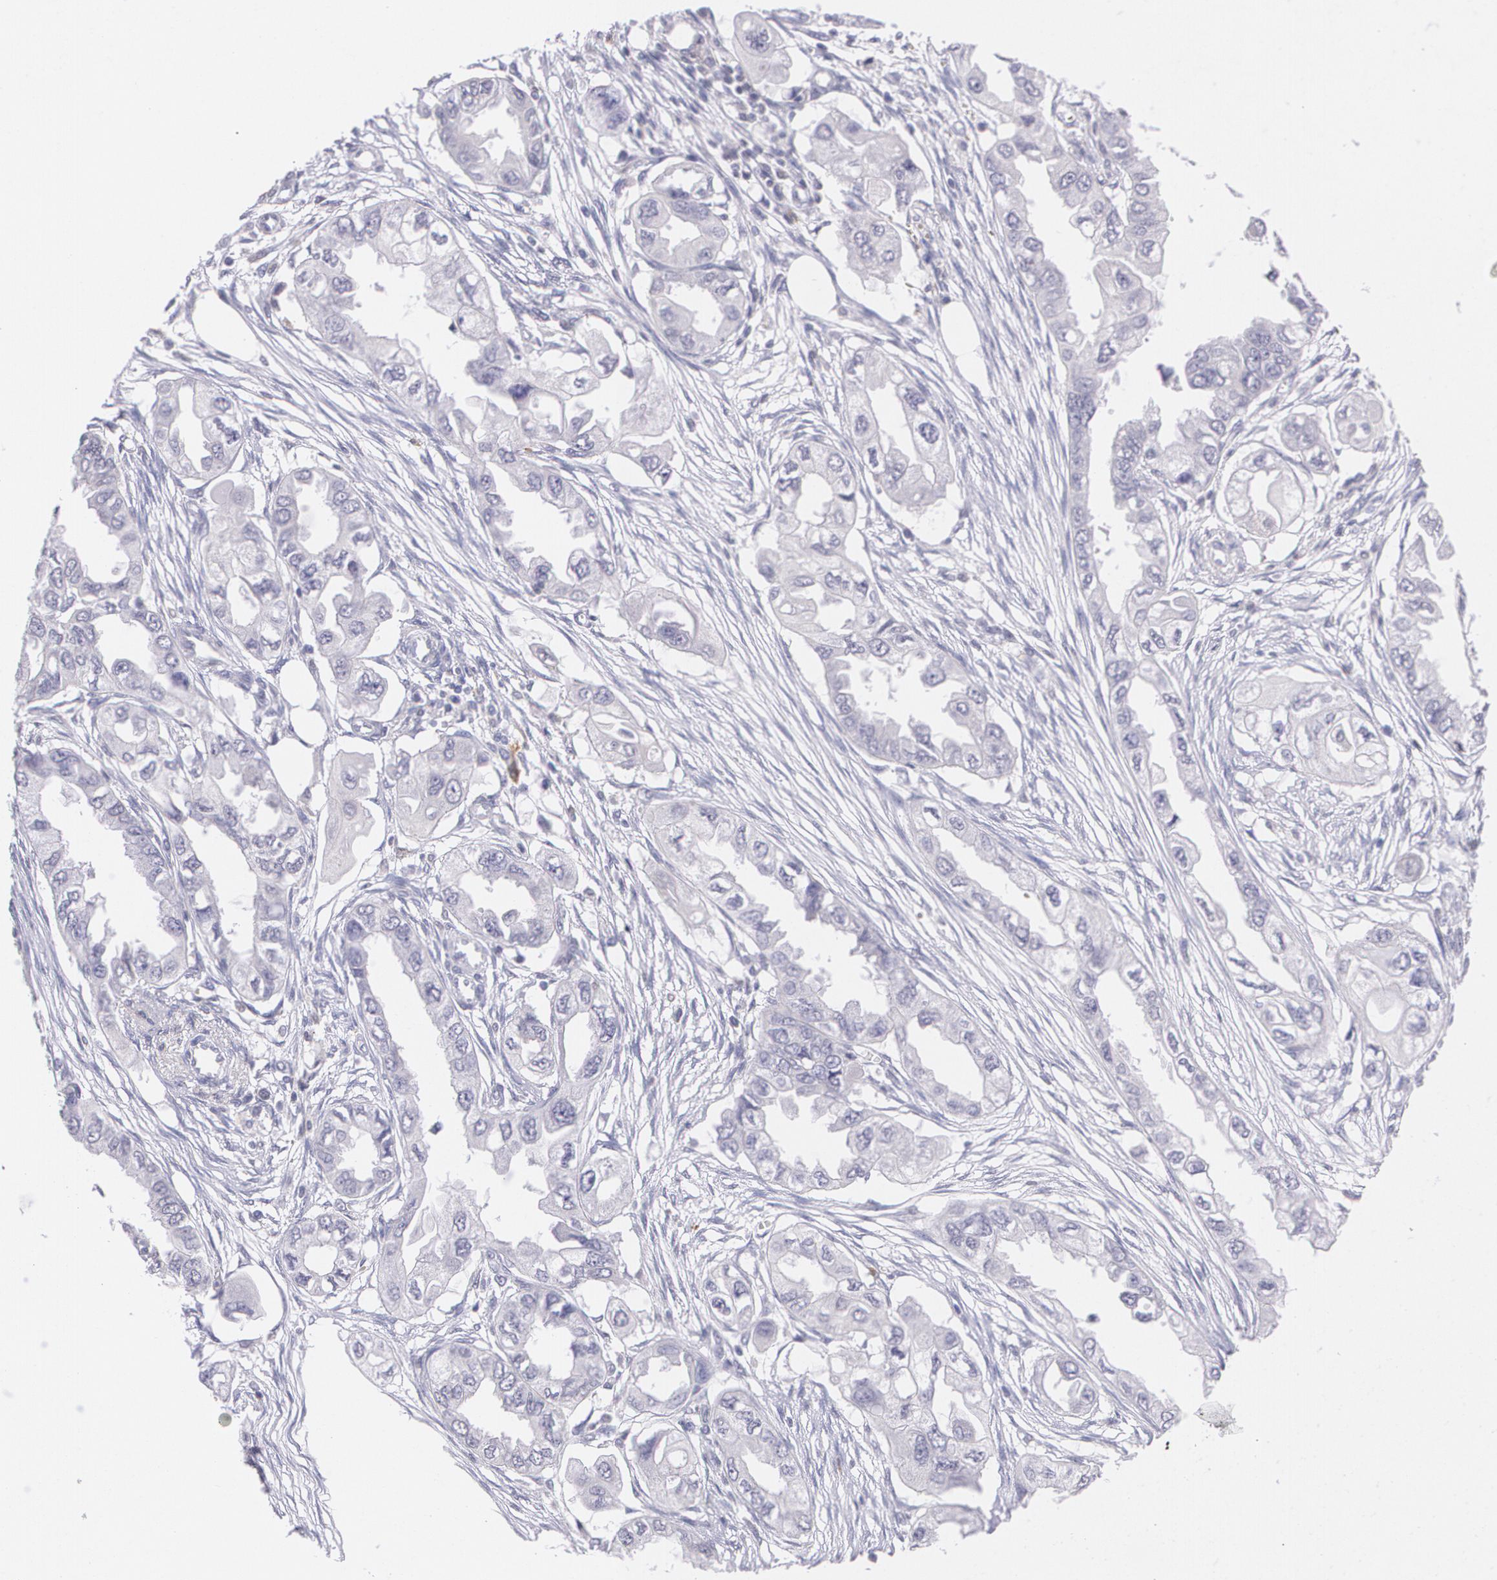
{"staining": {"intensity": "negative", "quantity": "none", "location": "none"}, "tissue": "endometrial cancer", "cell_type": "Tumor cells", "image_type": "cancer", "snomed": [{"axis": "morphology", "description": "Adenocarcinoma, NOS"}, {"axis": "topography", "description": "Endometrium"}], "caption": "Human endometrial cancer stained for a protein using immunohistochemistry (IHC) reveals no positivity in tumor cells.", "gene": "RTN1", "patient": {"sex": "female", "age": 67}}